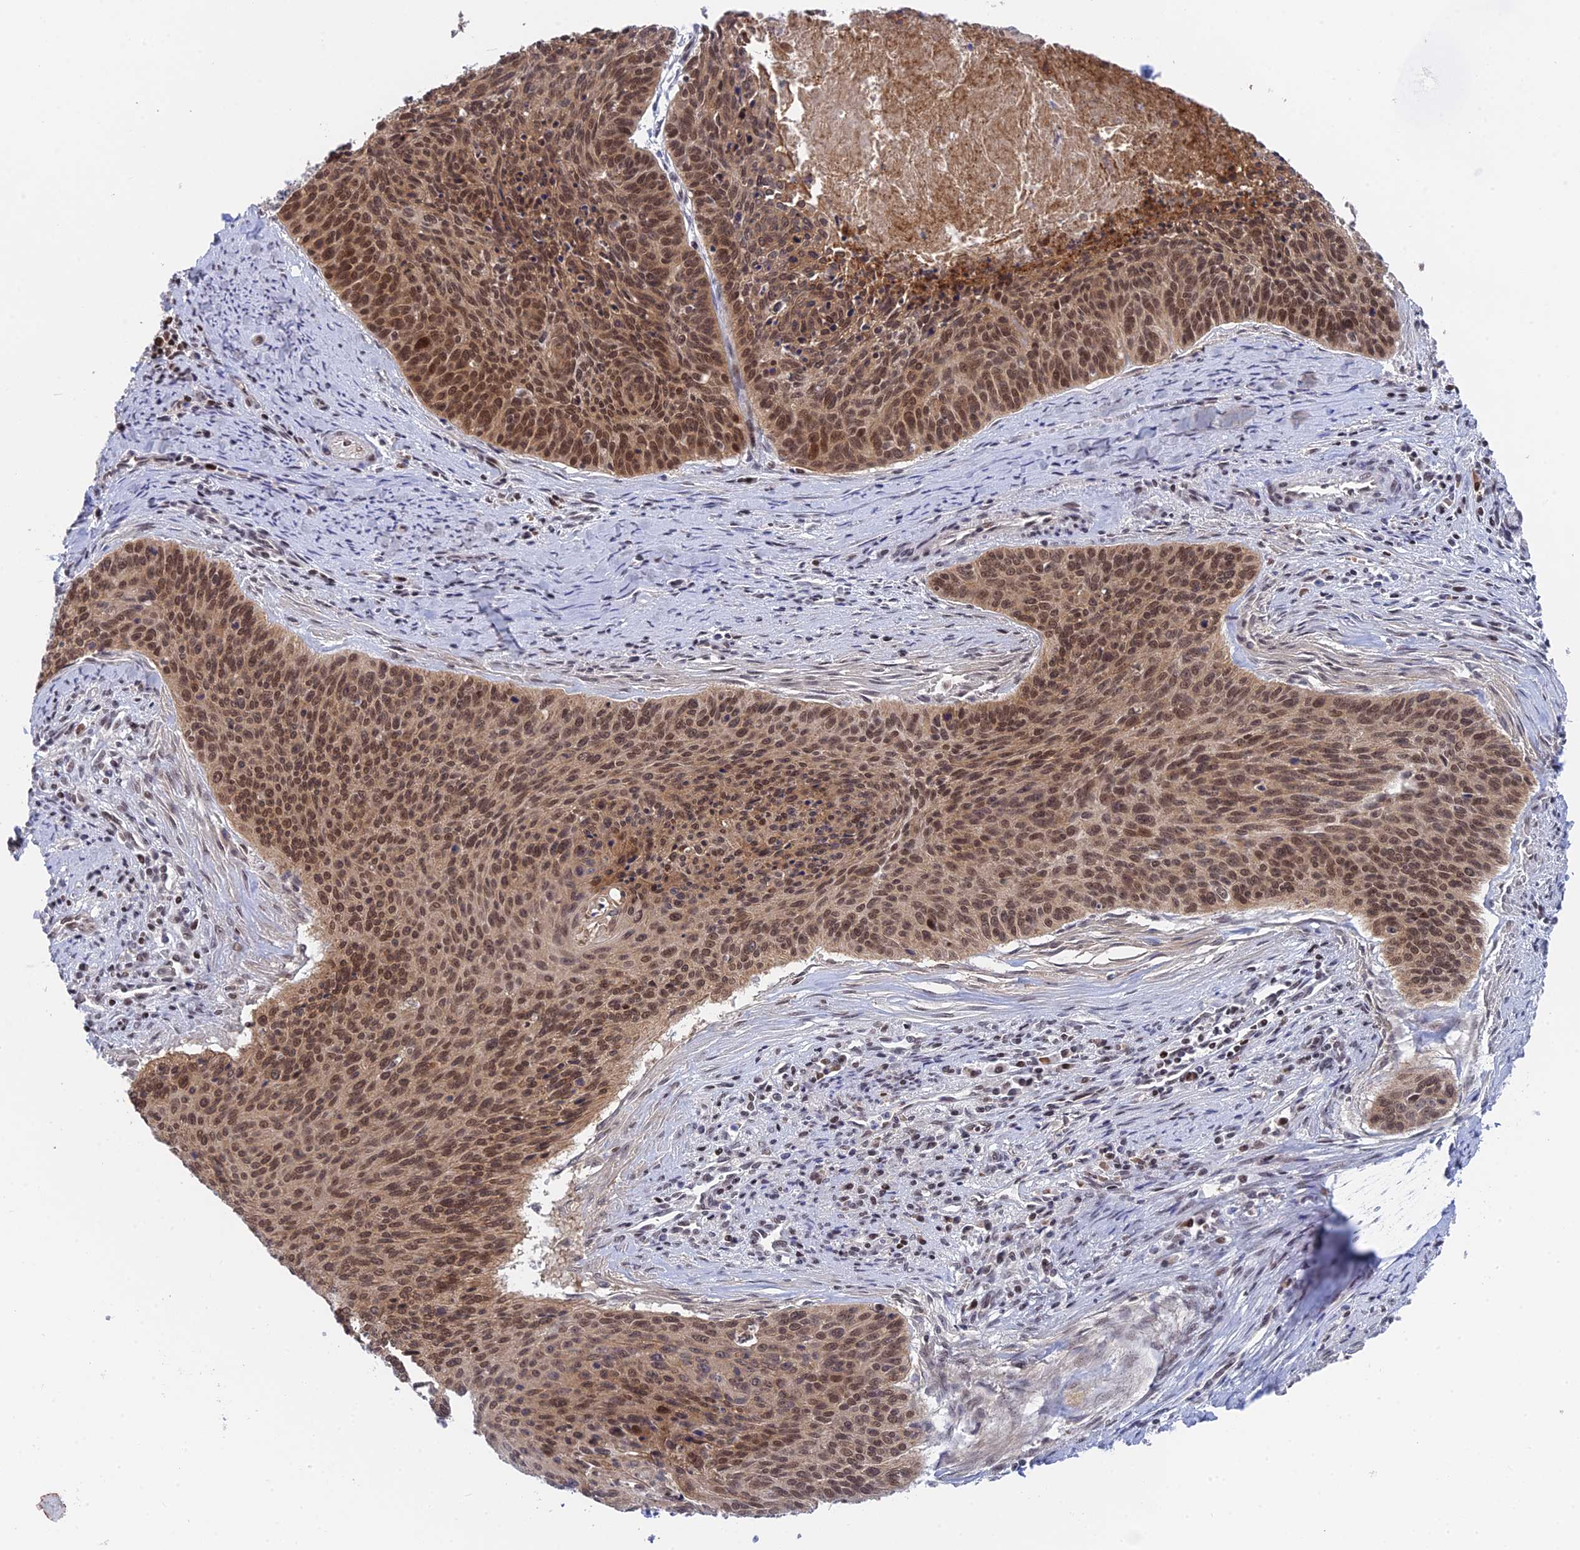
{"staining": {"intensity": "moderate", "quantity": ">75%", "location": "nuclear"}, "tissue": "cervical cancer", "cell_type": "Tumor cells", "image_type": "cancer", "snomed": [{"axis": "morphology", "description": "Squamous cell carcinoma, NOS"}, {"axis": "topography", "description": "Cervix"}], "caption": "Immunohistochemistry (DAB) staining of human cervical cancer (squamous cell carcinoma) demonstrates moderate nuclear protein positivity in about >75% of tumor cells. Nuclei are stained in blue.", "gene": "TCEA1", "patient": {"sex": "female", "age": 55}}